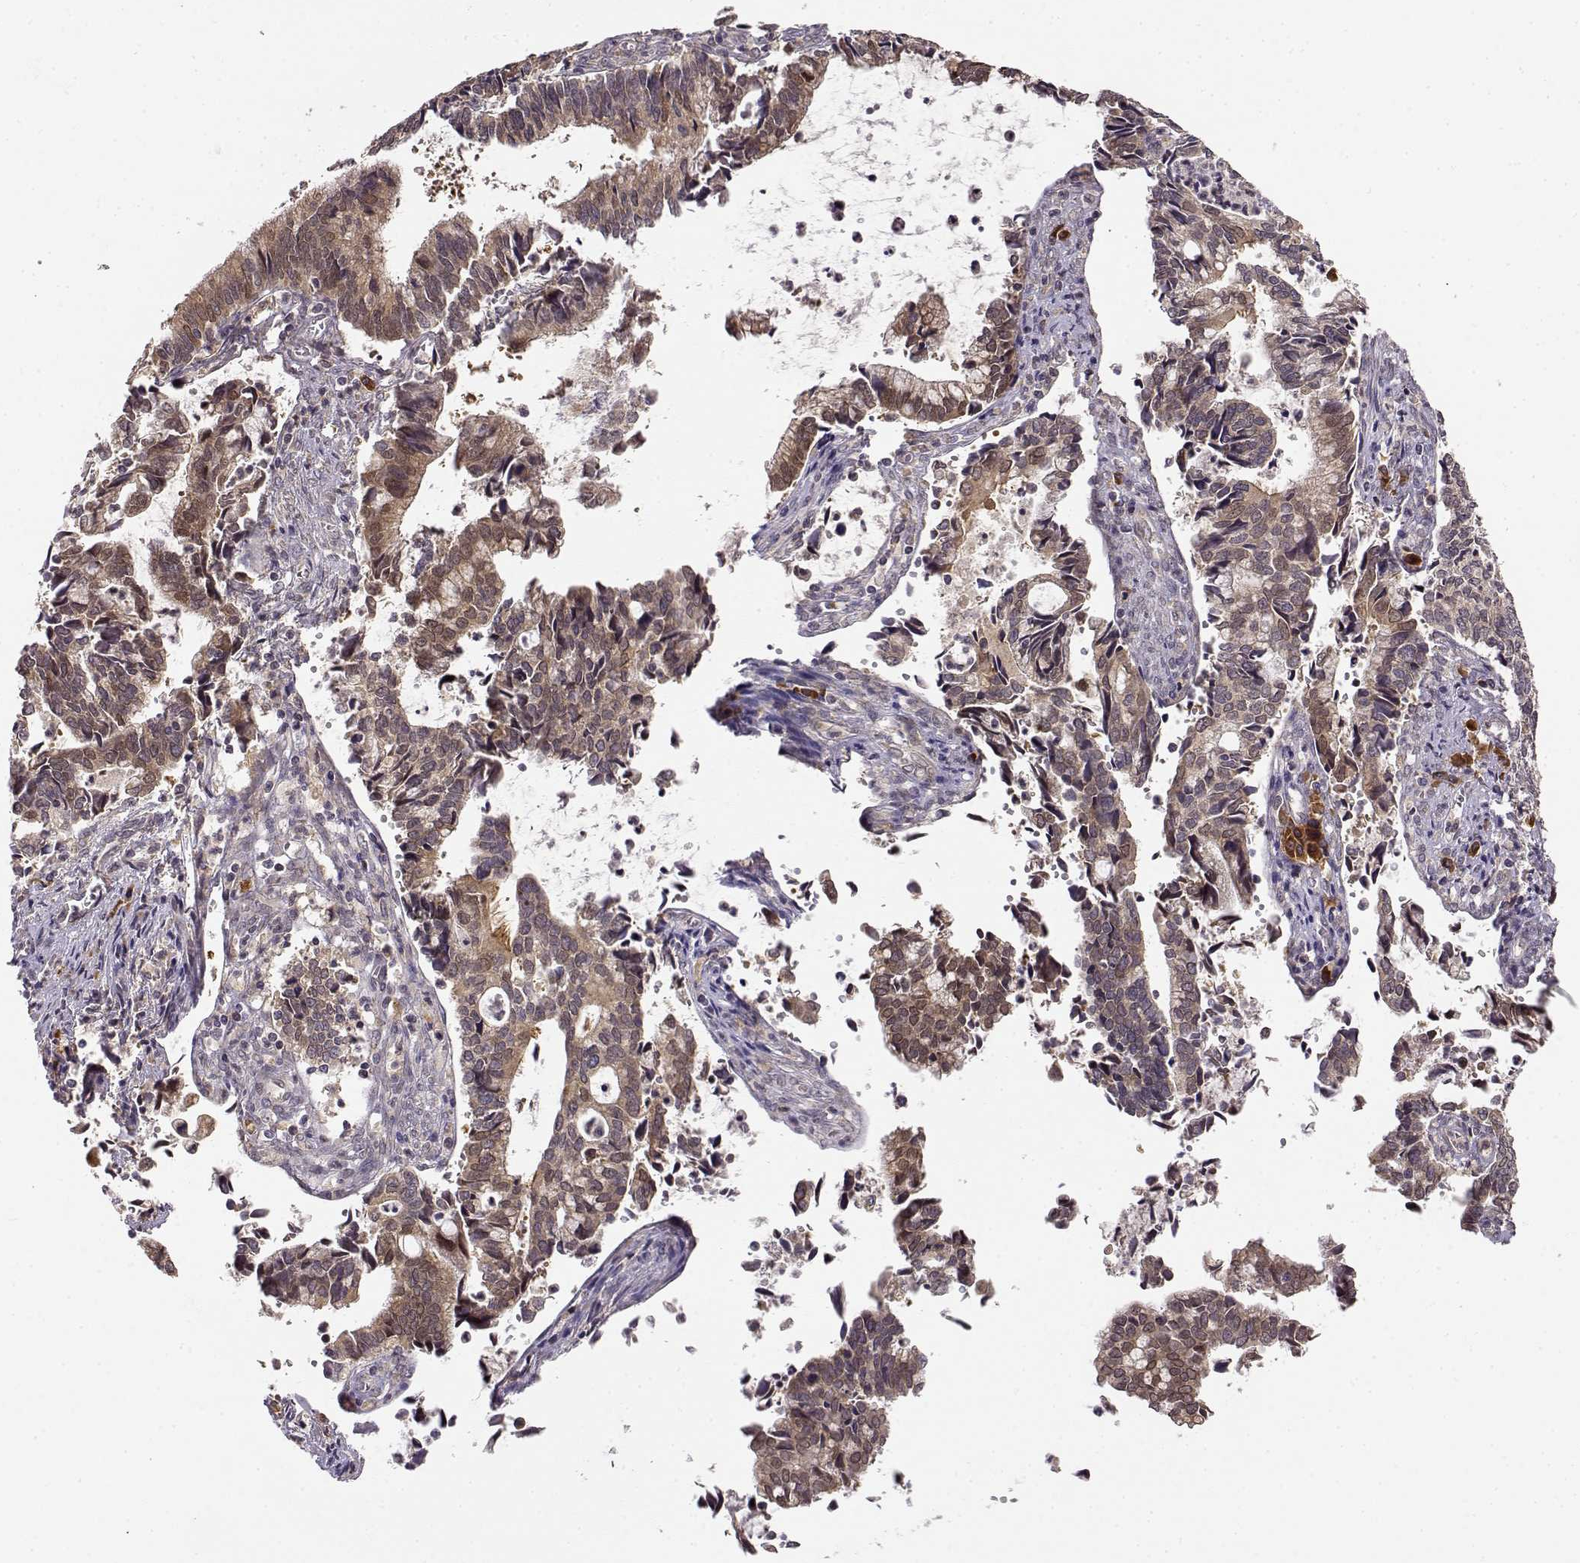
{"staining": {"intensity": "weak", "quantity": ">75%", "location": "cytoplasmic/membranous"}, "tissue": "cervical cancer", "cell_type": "Tumor cells", "image_type": "cancer", "snomed": [{"axis": "morphology", "description": "Adenocarcinoma, NOS"}, {"axis": "topography", "description": "Cervix"}], "caption": "Cervical cancer stained with DAB (3,3'-diaminobenzidine) immunohistochemistry displays low levels of weak cytoplasmic/membranous positivity in about >75% of tumor cells.", "gene": "ERGIC2", "patient": {"sex": "female", "age": 42}}